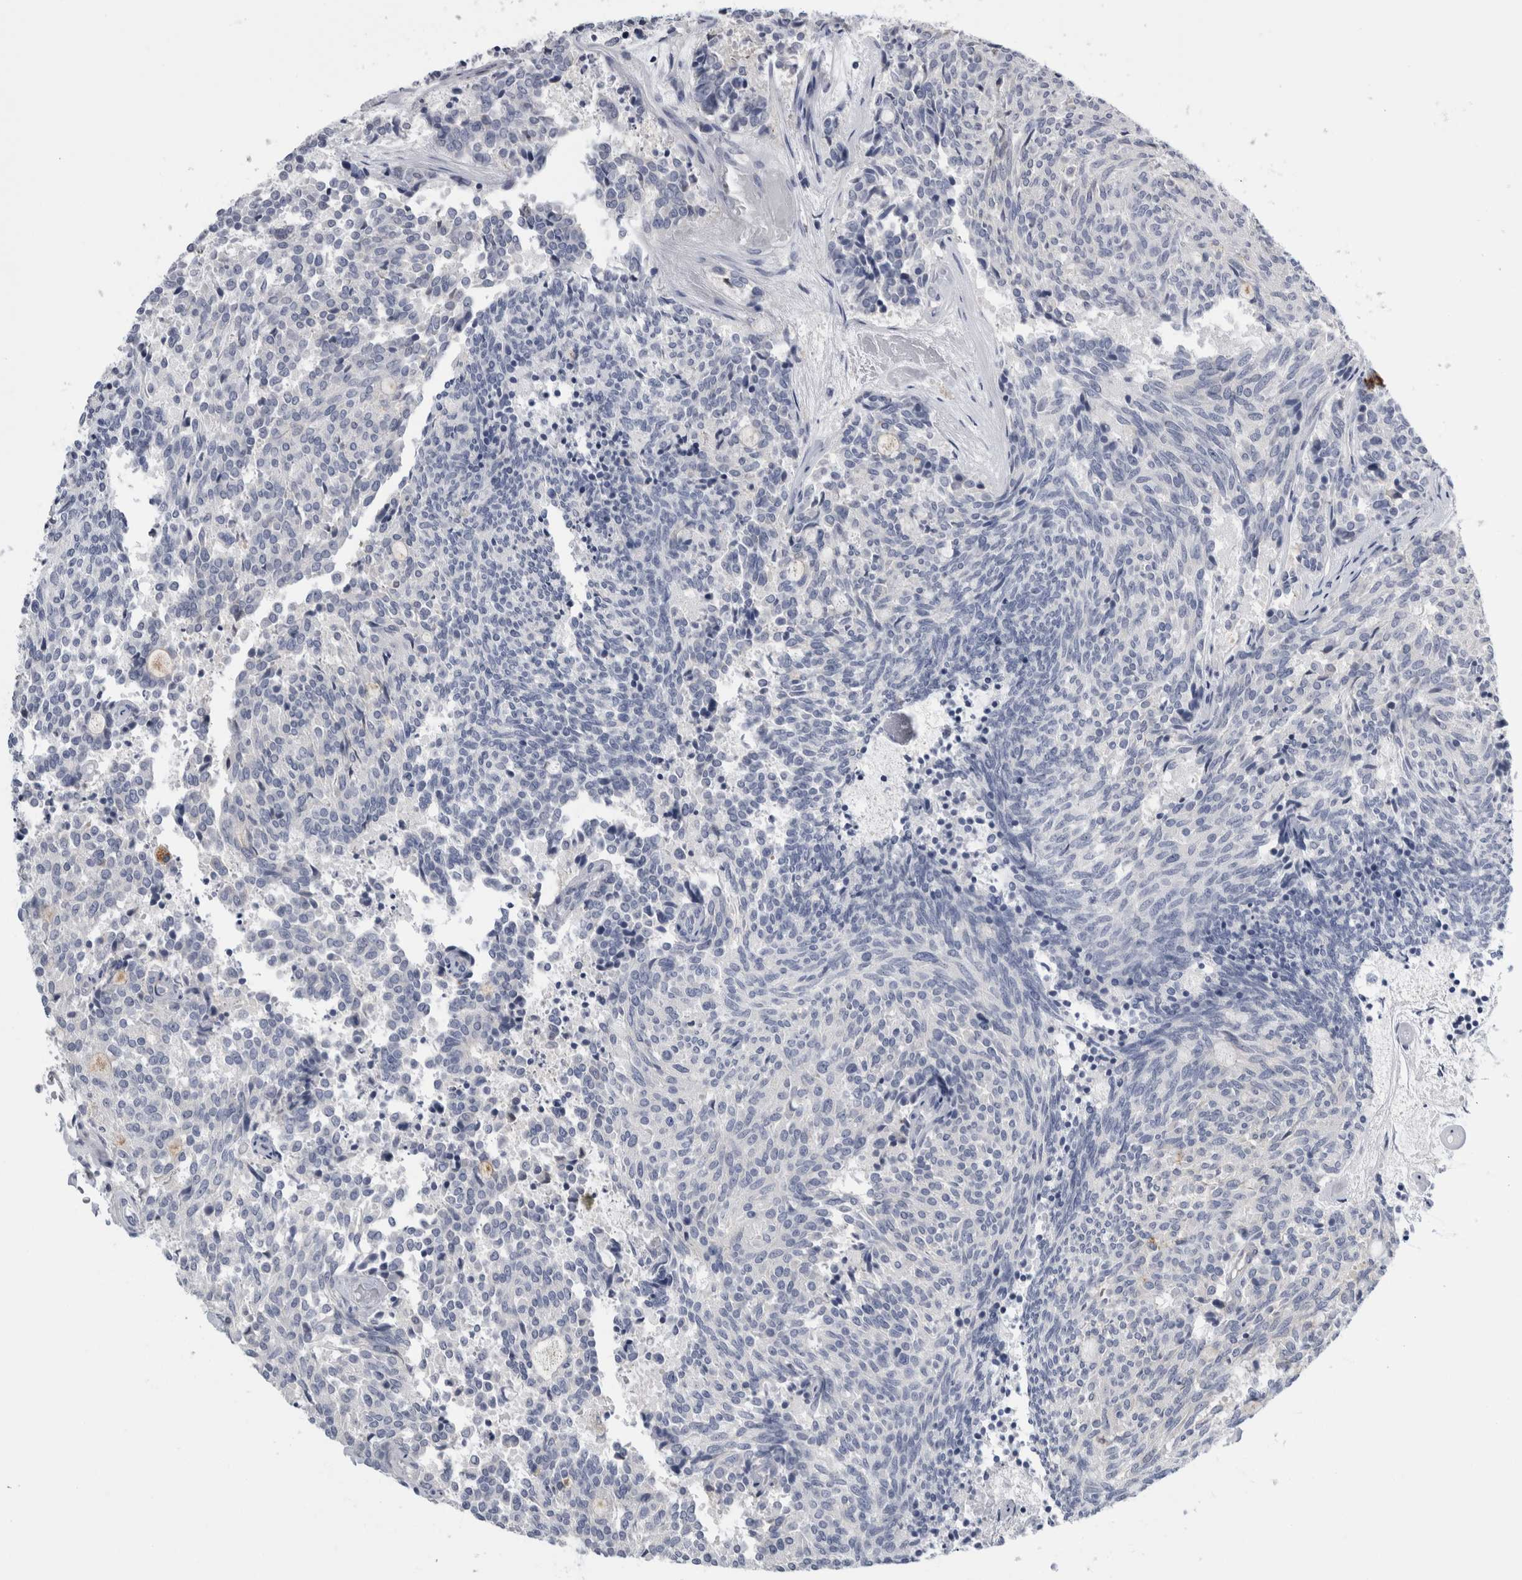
{"staining": {"intensity": "negative", "quantity": "none", "location": "none"}, "tissue": "carcinoid", "cell_type": "Tumor cells", "image_type": "cancer", "snomed": [{"axis": "morphology", "description": "Carcinoid, malignant, NOS"}, {"axis": "topography", "description": "Pancreas"}], "caption": "The histopathology image exhibits no staining of tumor cells in malignant carcinoid.", "gene": "ANKFY1", "patient": {"sex": "female", "age": 54}}